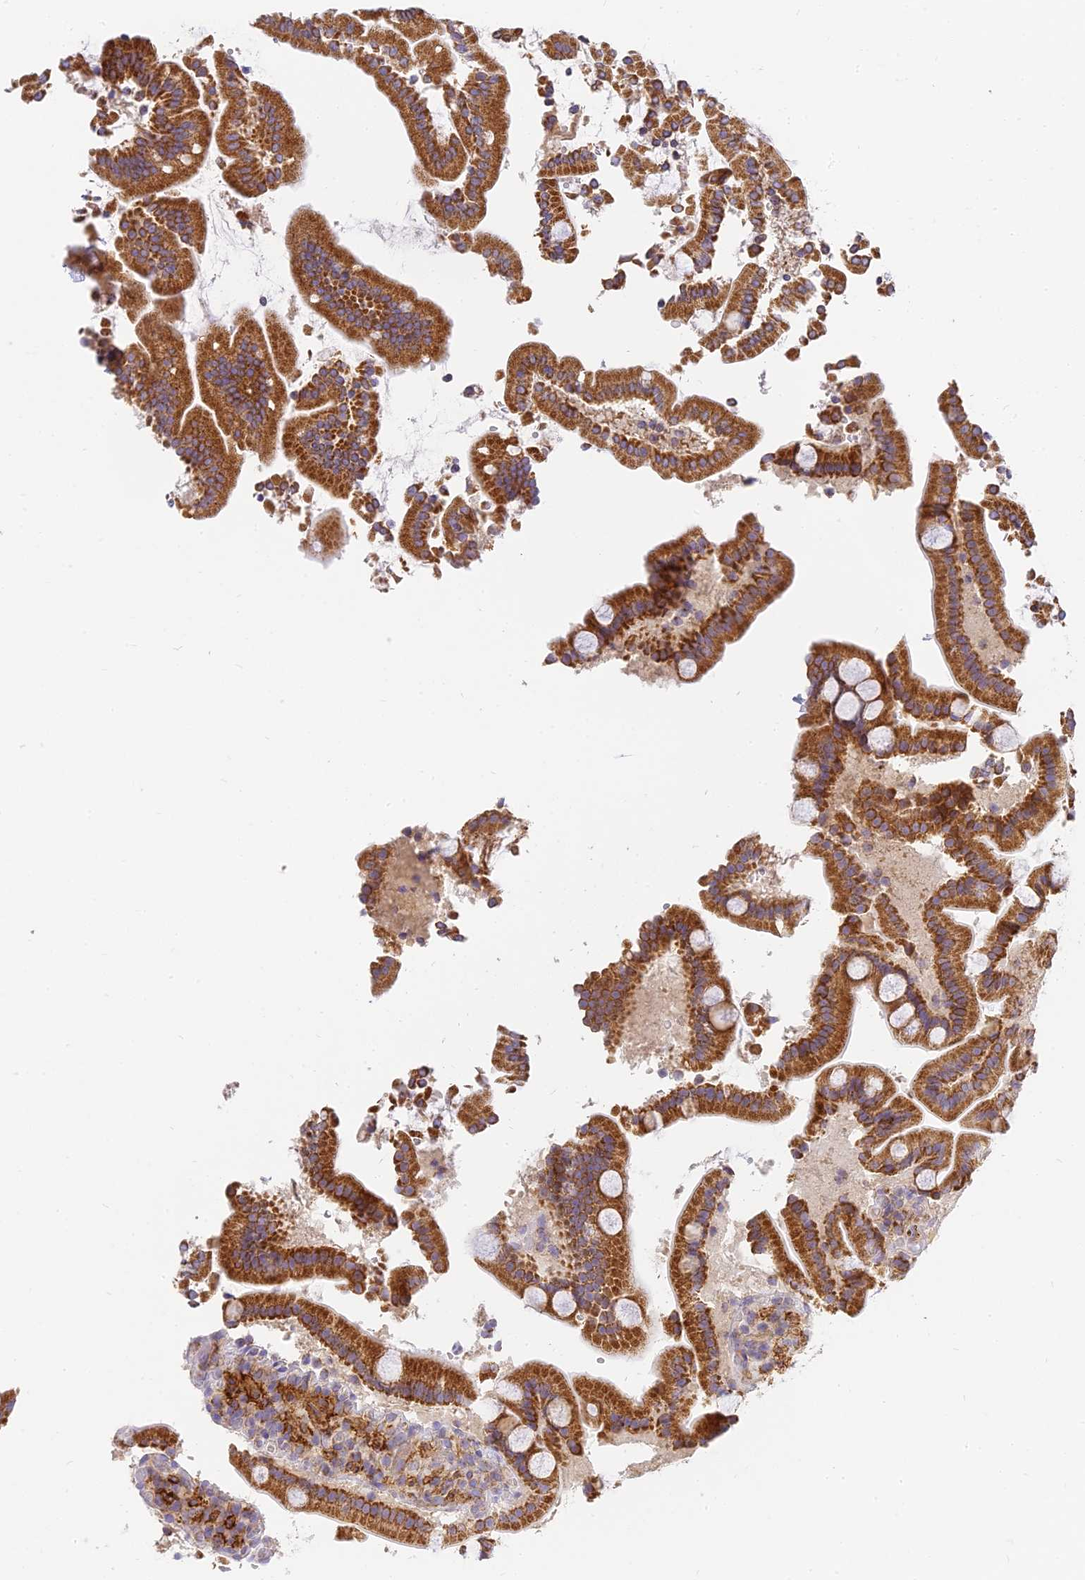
{"staining": {"intensity": "strong", "quantity": ">75%", "location": "cytoplasmic/membranous"}, "tissue": "duodenum", "cell_type": "Glandular cells", "image_type": "normal", "snomed": [{"axis": "morphology", "description": "Normal tissue, NOS"}, {"axis": "topography", "description": "Duodenum"}], "caption": "Protein staining exhibits strong cytoplasmic/membranous positivity in about >75% of glandular cells in unremarkable duodenum. The staining is performed using DAB (3,3'-diaminobenzidine) brown chromogen to label protein expression. The nuclei are counter-stained blue using hematoxylin.", "gene": "MRPL15", "patient": {"sex": "male", "age": 55}}